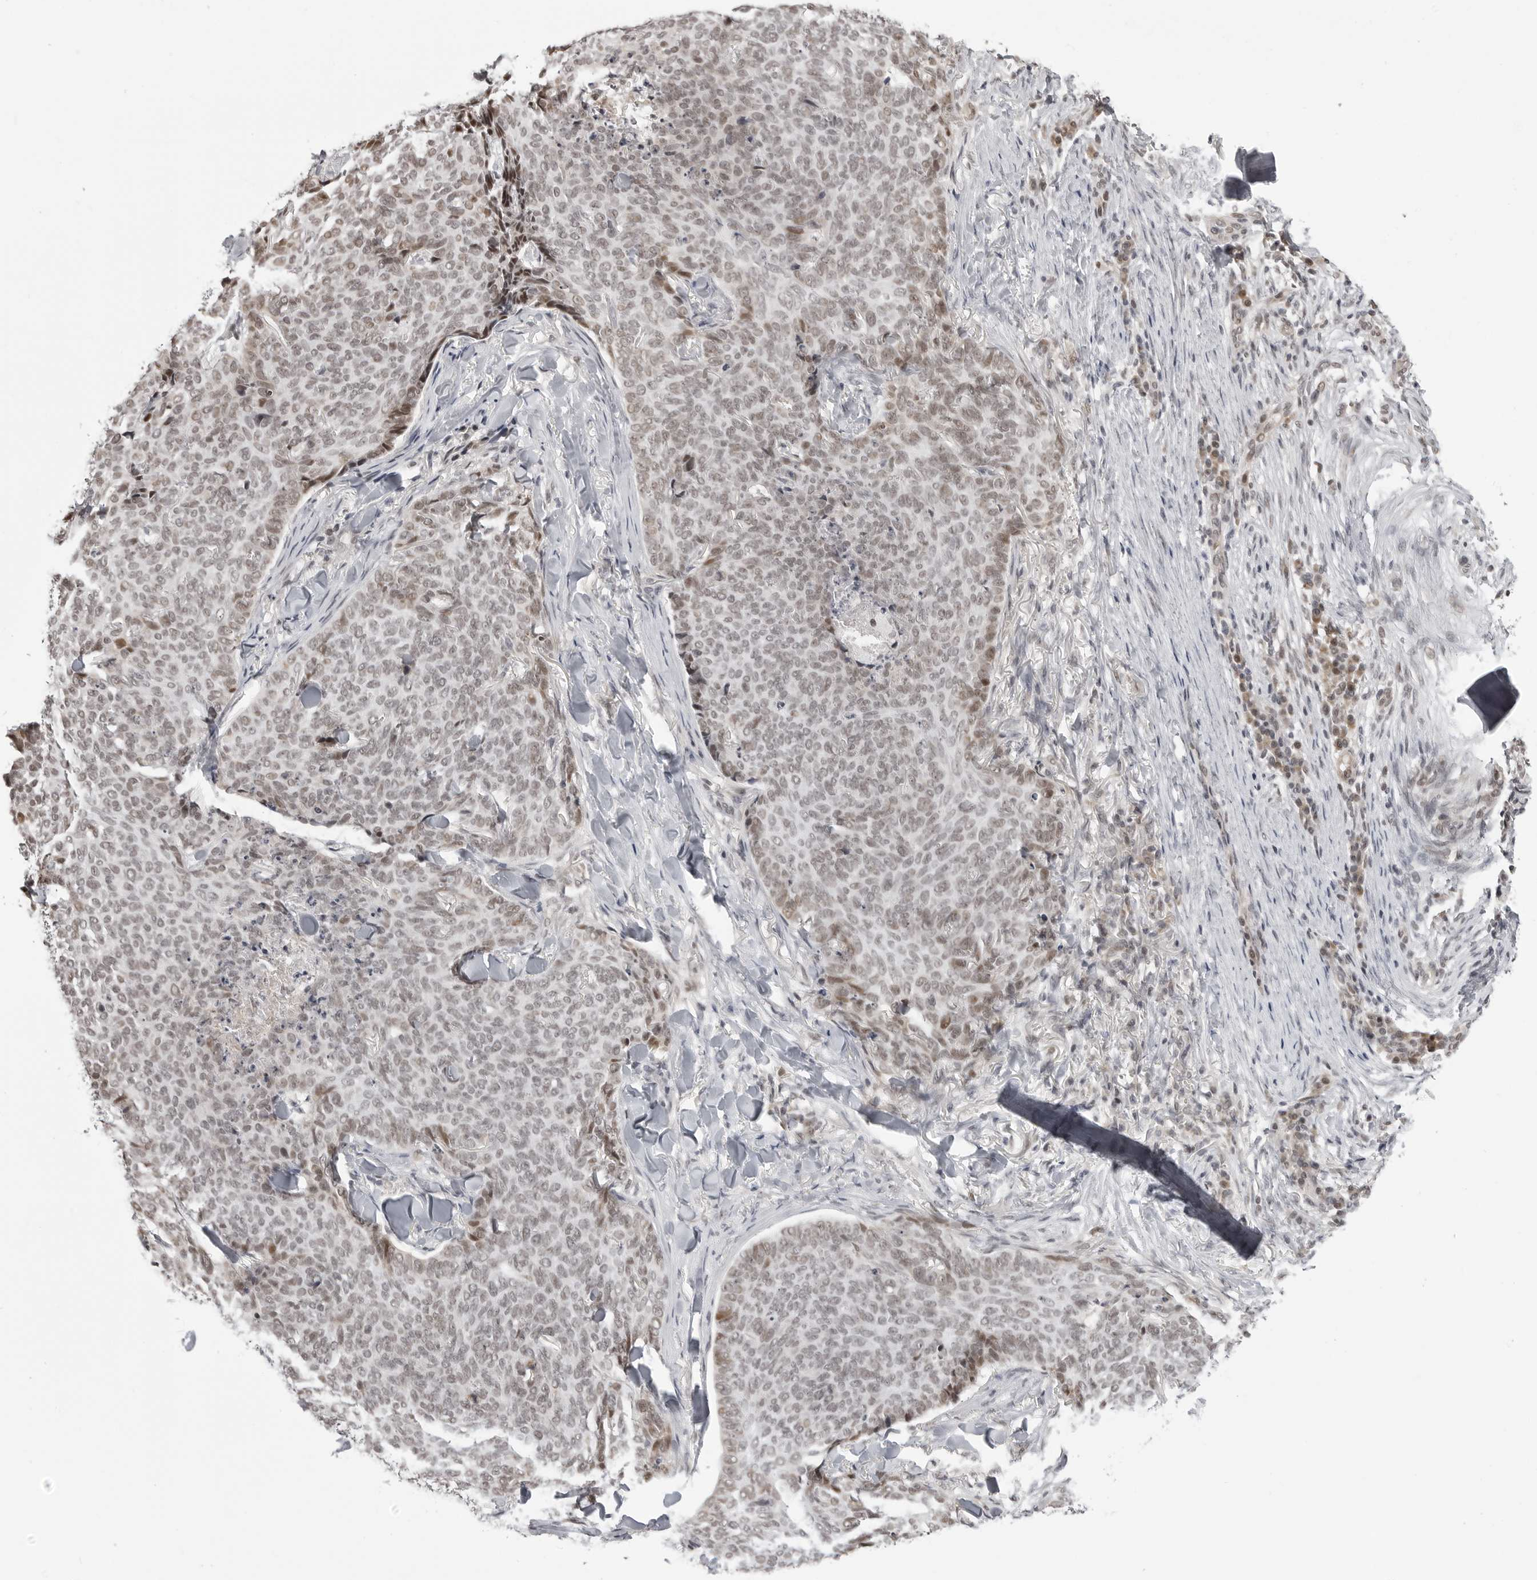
{"staining": {"intensity": "weak", "quantity": "25%-75%", "location": "nuclear"}, "tissue": "skin cancer", "cell_type": "Tumor cells", "image_type": "cancer", "snomed": [{"axis": "morphology", "description": "Normal tissue, NOS"}, {"axis": "morphology", "description": "Basal cell carcinoma"}, {"axis": "topography", "description": "Skin"}], "caption": "Immunohistochemical staining of human skin basal cell carcinoma demonstrates weak nuclear protein staining in about 25%-75% of tumor cells. (brown staining indicates protein expression, while blue staining denotes nuclei).", "gene": "PHF3", "patient": {"sex": "male", "age": 50}}